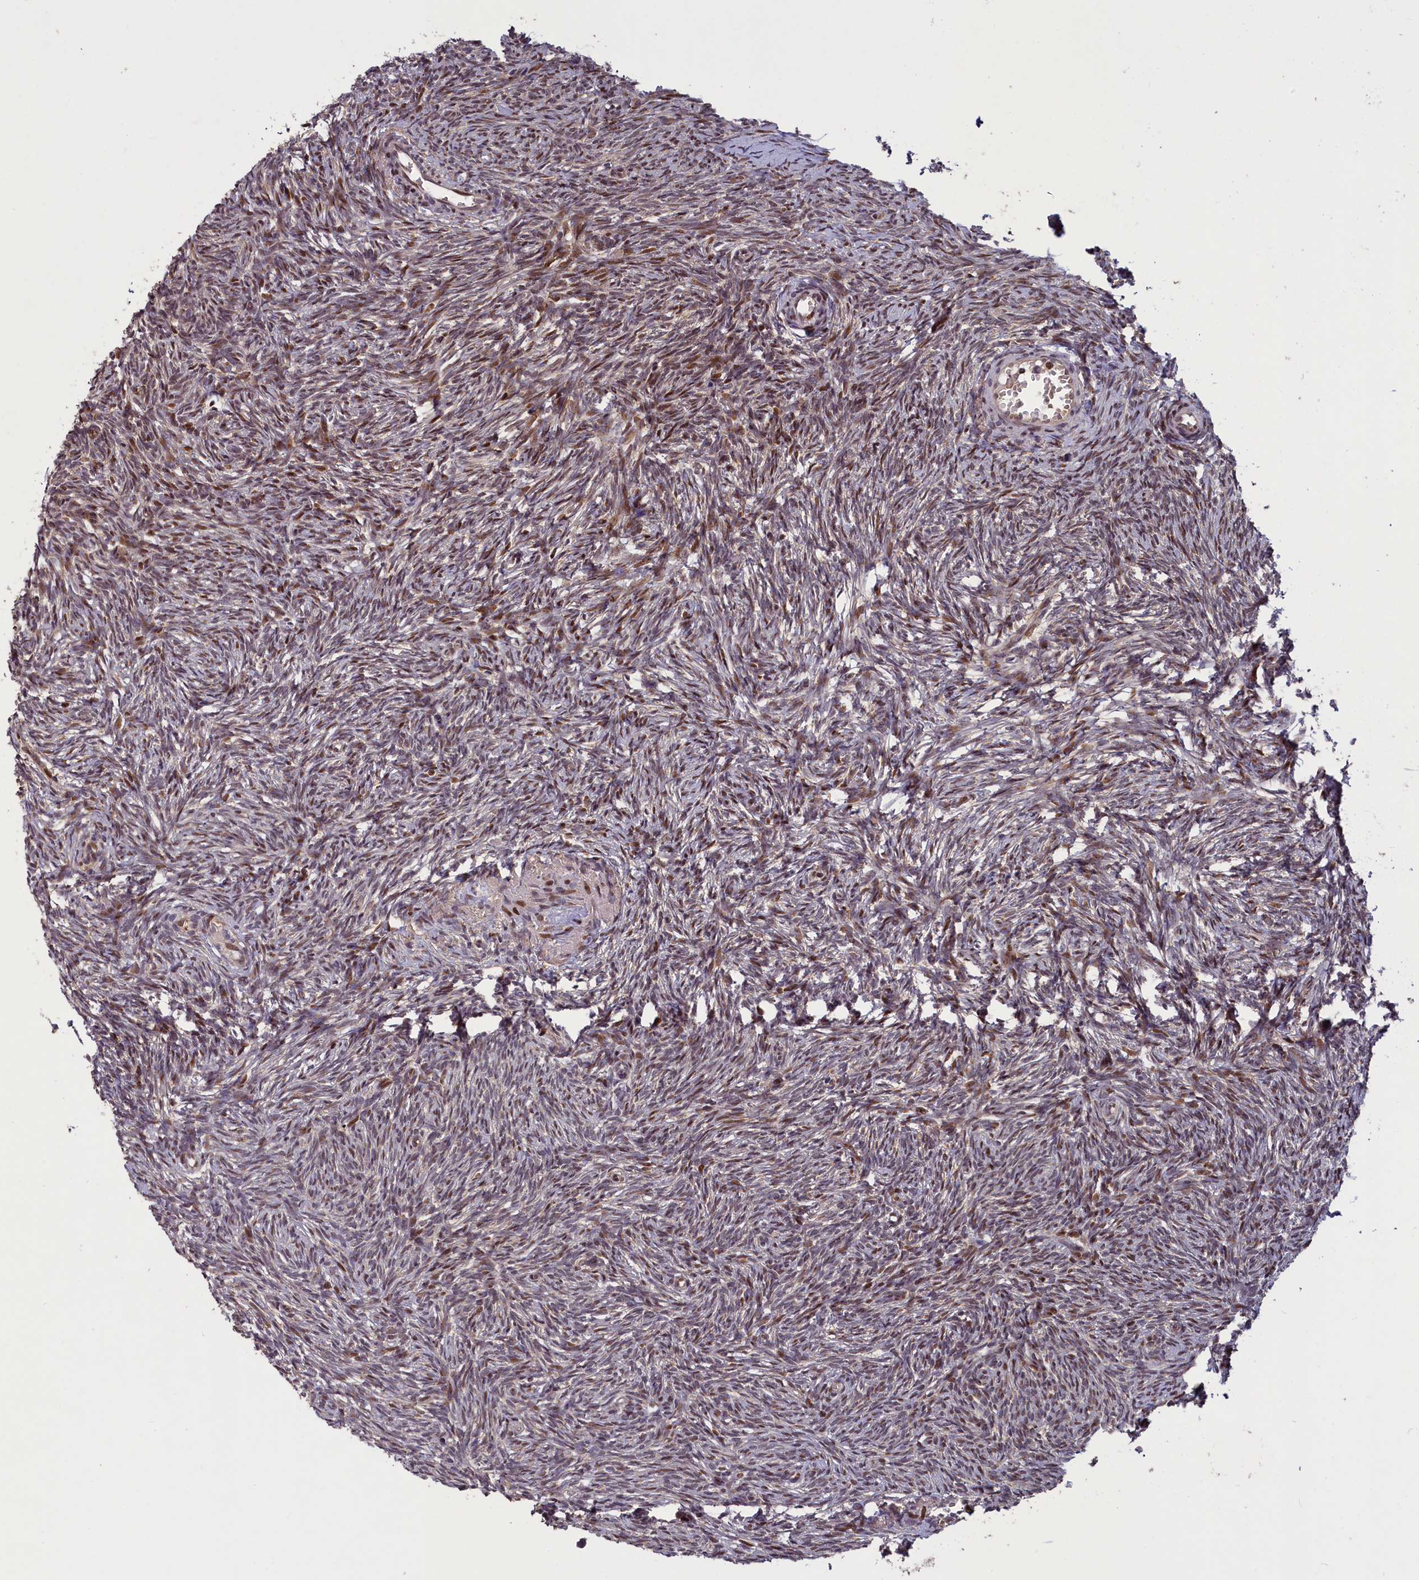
{"staining": {"intensity": "weak", "quantity": "25%-75%", "location": "nuclear"}, "tissue": "ovary", "cell_type": "Ovarian stroma cells", "image_type": "normal", "snomed": [{"axis": "morphology", "description": "Normal tissue, NOS"}, {"axis": "topography", "description": "Ovary"}], "caption": "The histopathology image shows staining of unremarkable ovary, revealing weak nuclear protein expression (brown color) within ovarian stroma cells. (IHC, brightfield microscopy, high magnification).", "gene": "NUBP1", "patient": {"sex": "female", "age": 51}}